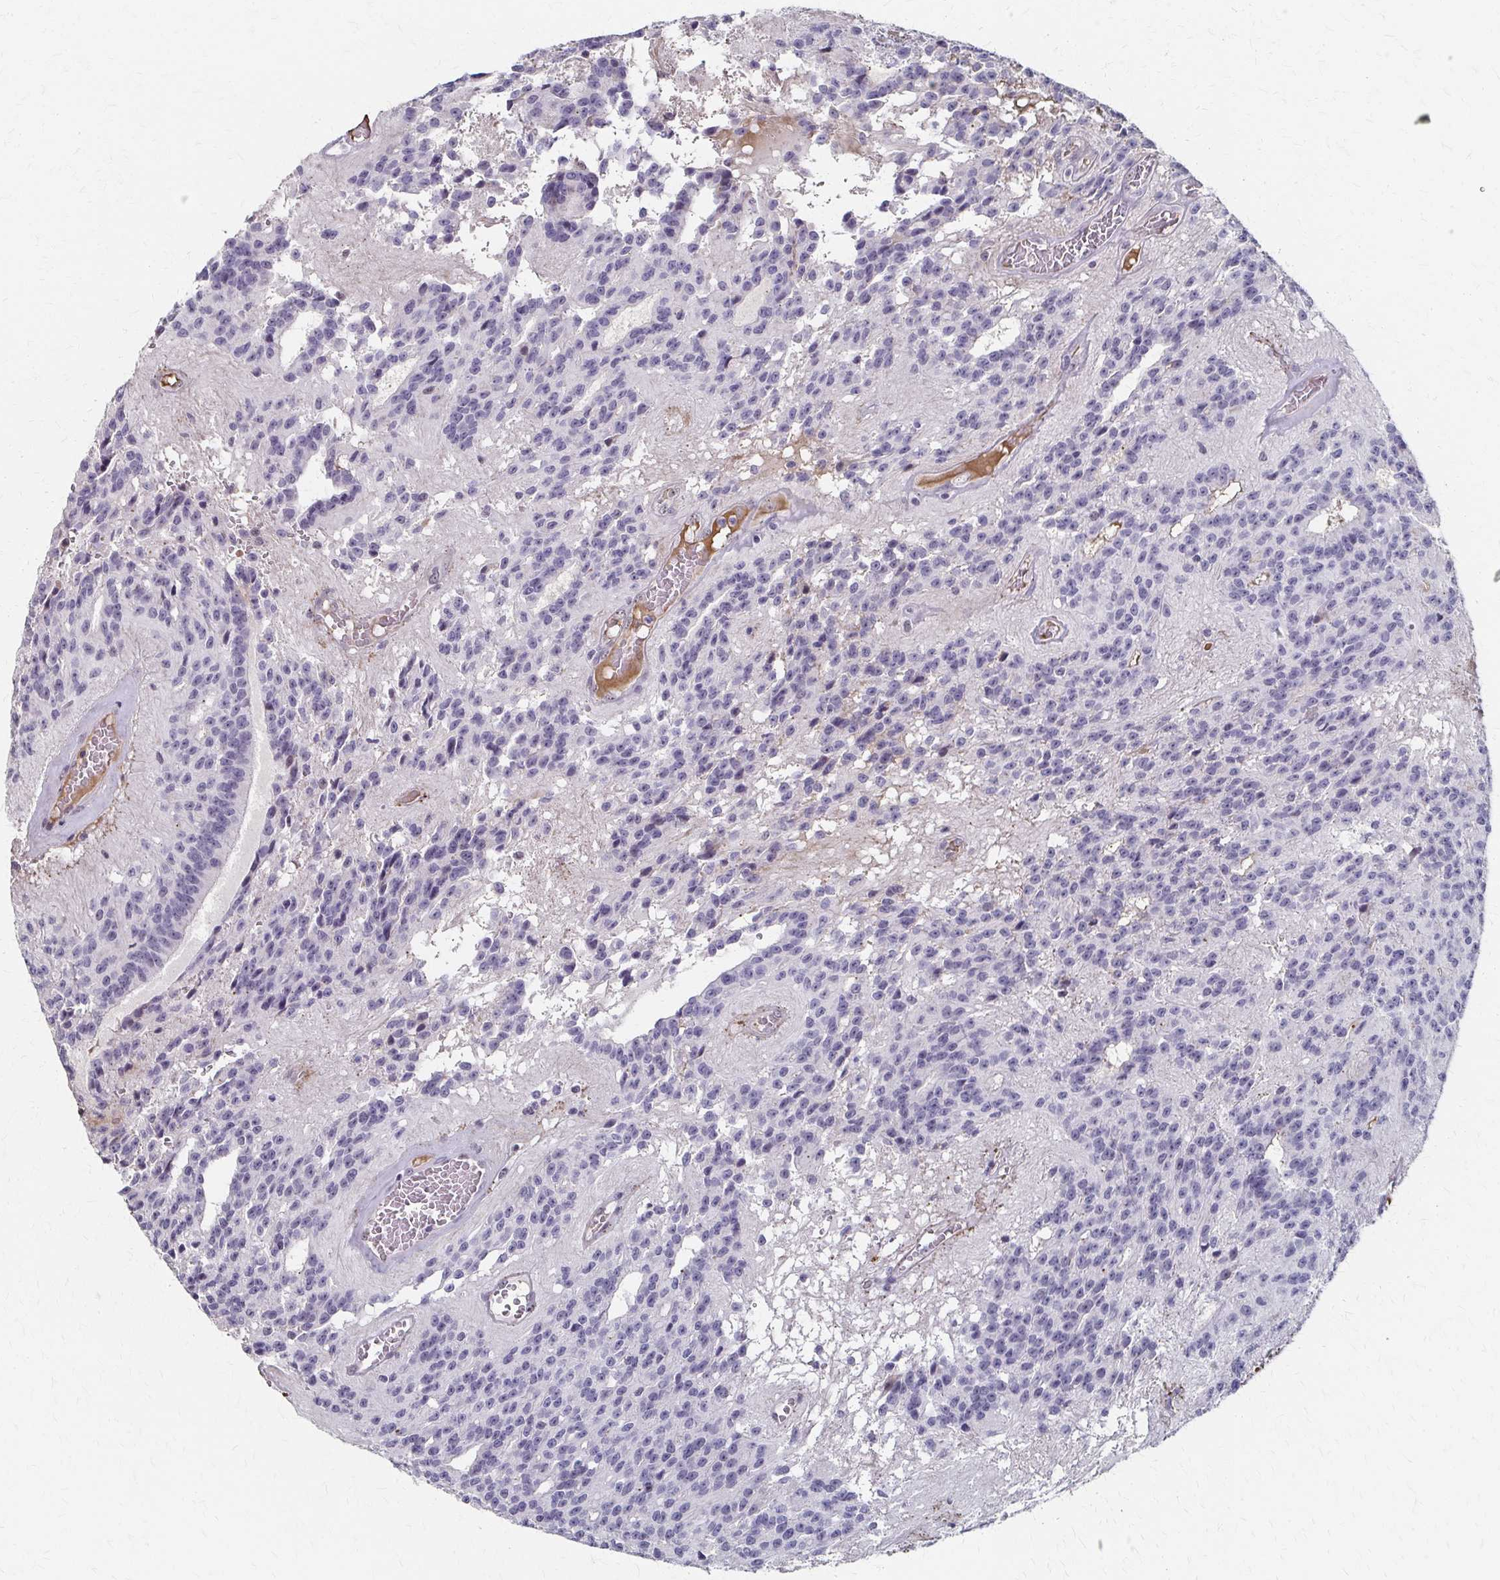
{"staining": {"intensity": "negative", "quantity": "none", "location": "none"}, "tissue": "glioma", "cell_type": "Tumor cells", "image_type": "cancer", "snomed": [{"axis": "morphology", "description": "Glioma, malignant, Low grade"}, {"axis": "topography", "description": "Brain"}], "caption": "An image of human malignant glioma (low-grade) is negative for staining in tumor cells.", "gene": "PES1", "patient": {"sex": "male", "age": 31}}